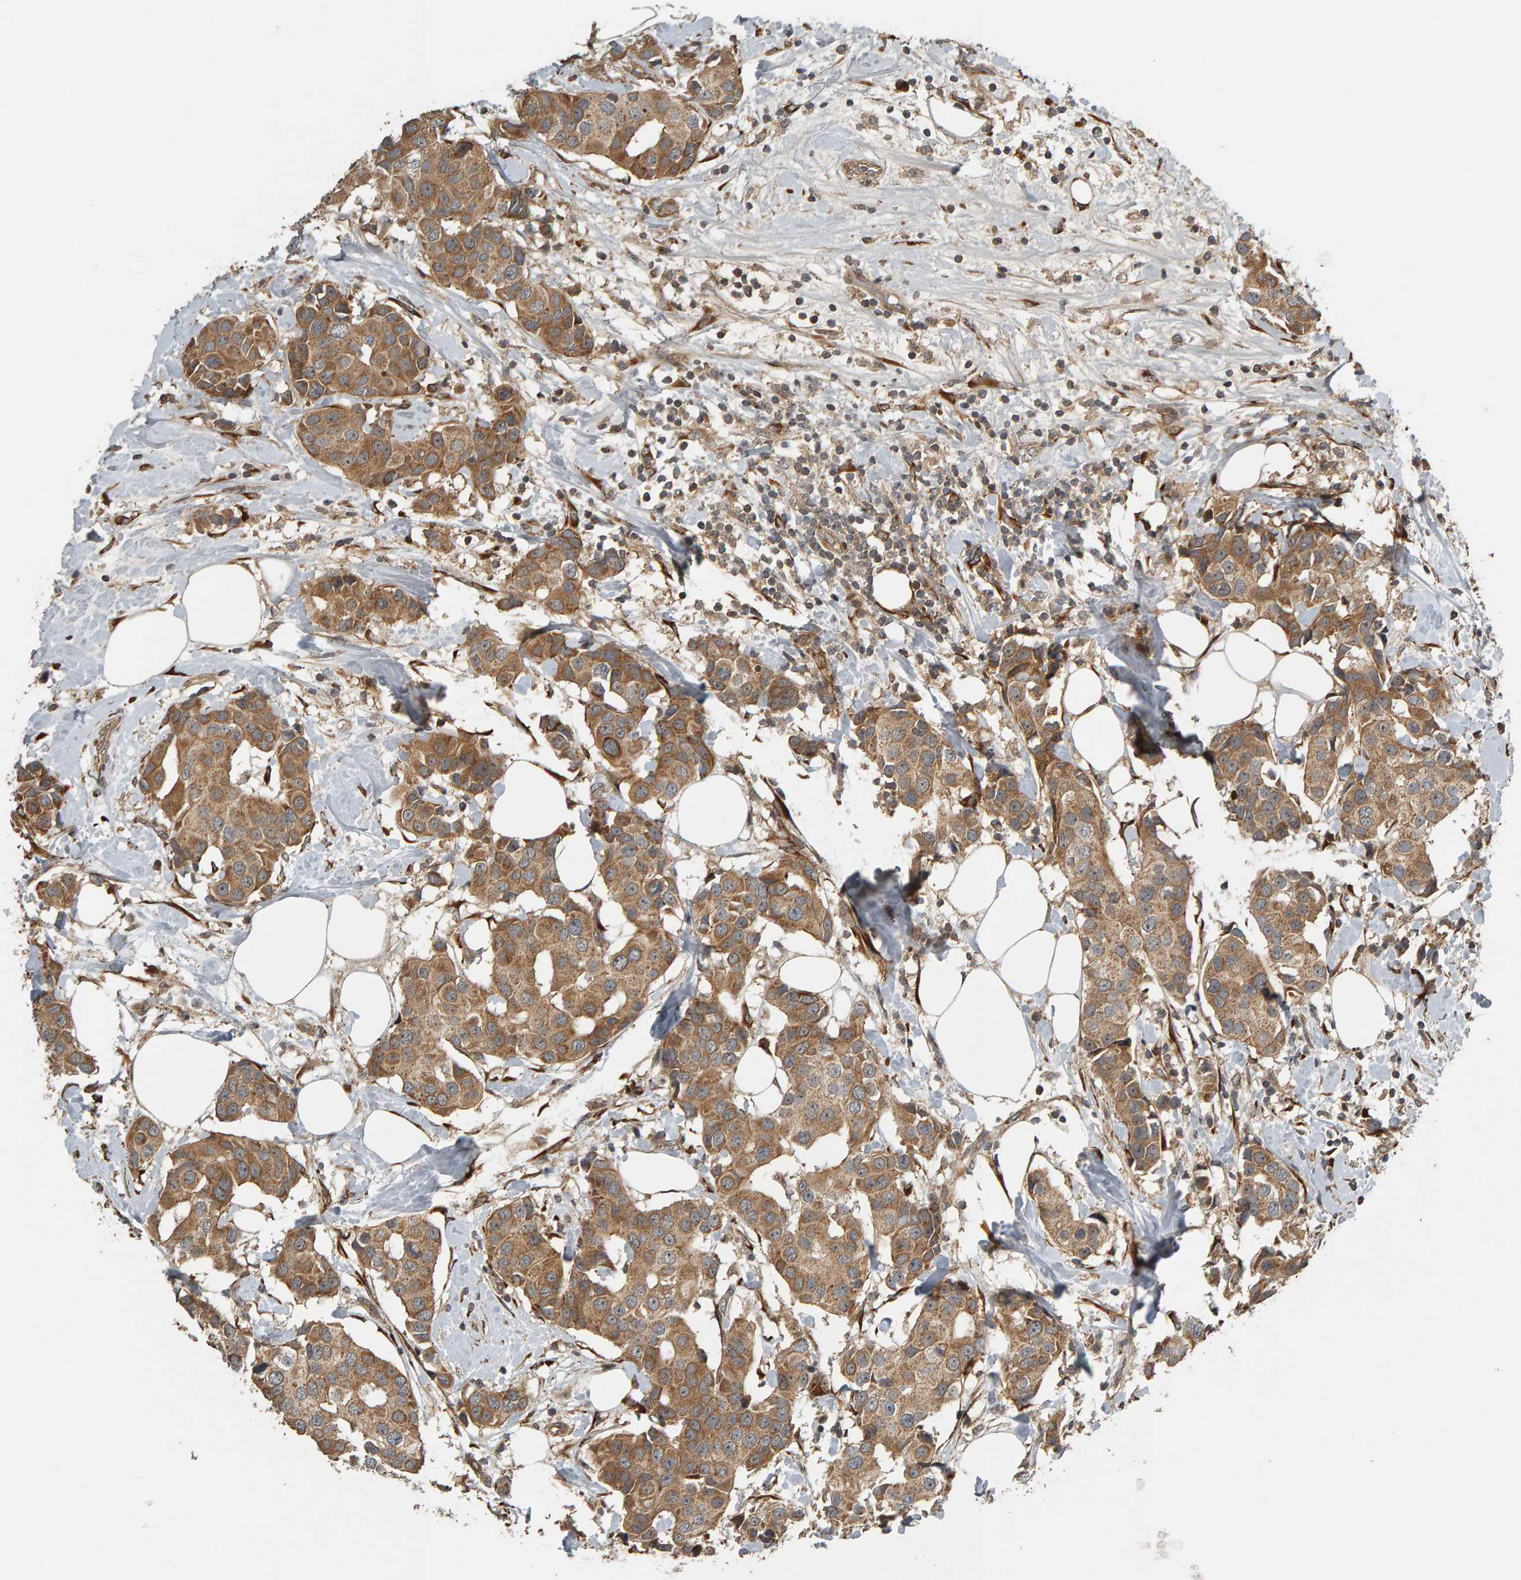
{"staining": {"intensity": "moderate", "quantity": ">75%", "location": "cytoplasmic/membranous"}, "tissue": "breast cancer", "cell_type": "Tumor cells", "image_type": "cancer", "snomed": [{"axis": "morphology", "description": "Normal tissue, NOS"}, {"axis": "morphology", "description": "Duct carcinoma"}, {"axis": "topography", "description": "Breast"}], "caption": "The micrograph shows immunohistochemical staining of breast cancer (infiltrating ductal carcinoma). There is moderate cytoplasmic/membranous expression is present in approximately >75% of tumor cells.", "gene": "ZFAND1", "patient": {"sex": "female", "age": 39}}